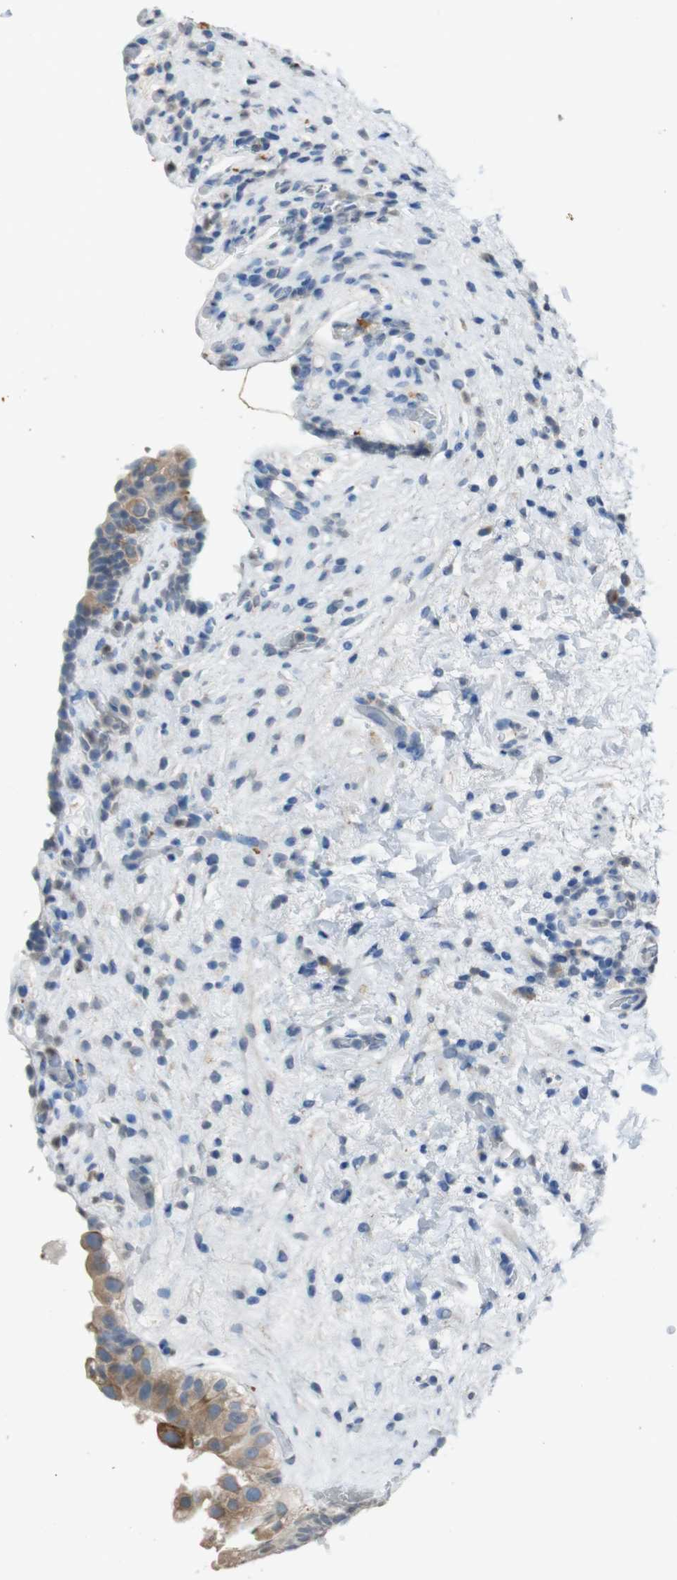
{"staining": {"intensity": "moderate", "quantity": ">75%", "location": "cytoplasmic/membranous"}, "tissue": "urinary bladder", "cell_type": "Urothelial cells", "image_type": "normal", "snomed": [{"axis": "morphology", "description": "Normal tissue, NOS"}, {"axis": "topography", "description": "Urinary bladder"}], "caption": "Protein staining displays moderate cytoplasmic/membranous staining in about >75% of urothelial cells in normal urinary bladder. (DAB = brown stain, brightfield microscopy at high magnification).", "gene": "STBD1", "patient": {"sex": "male", "age": 46}}